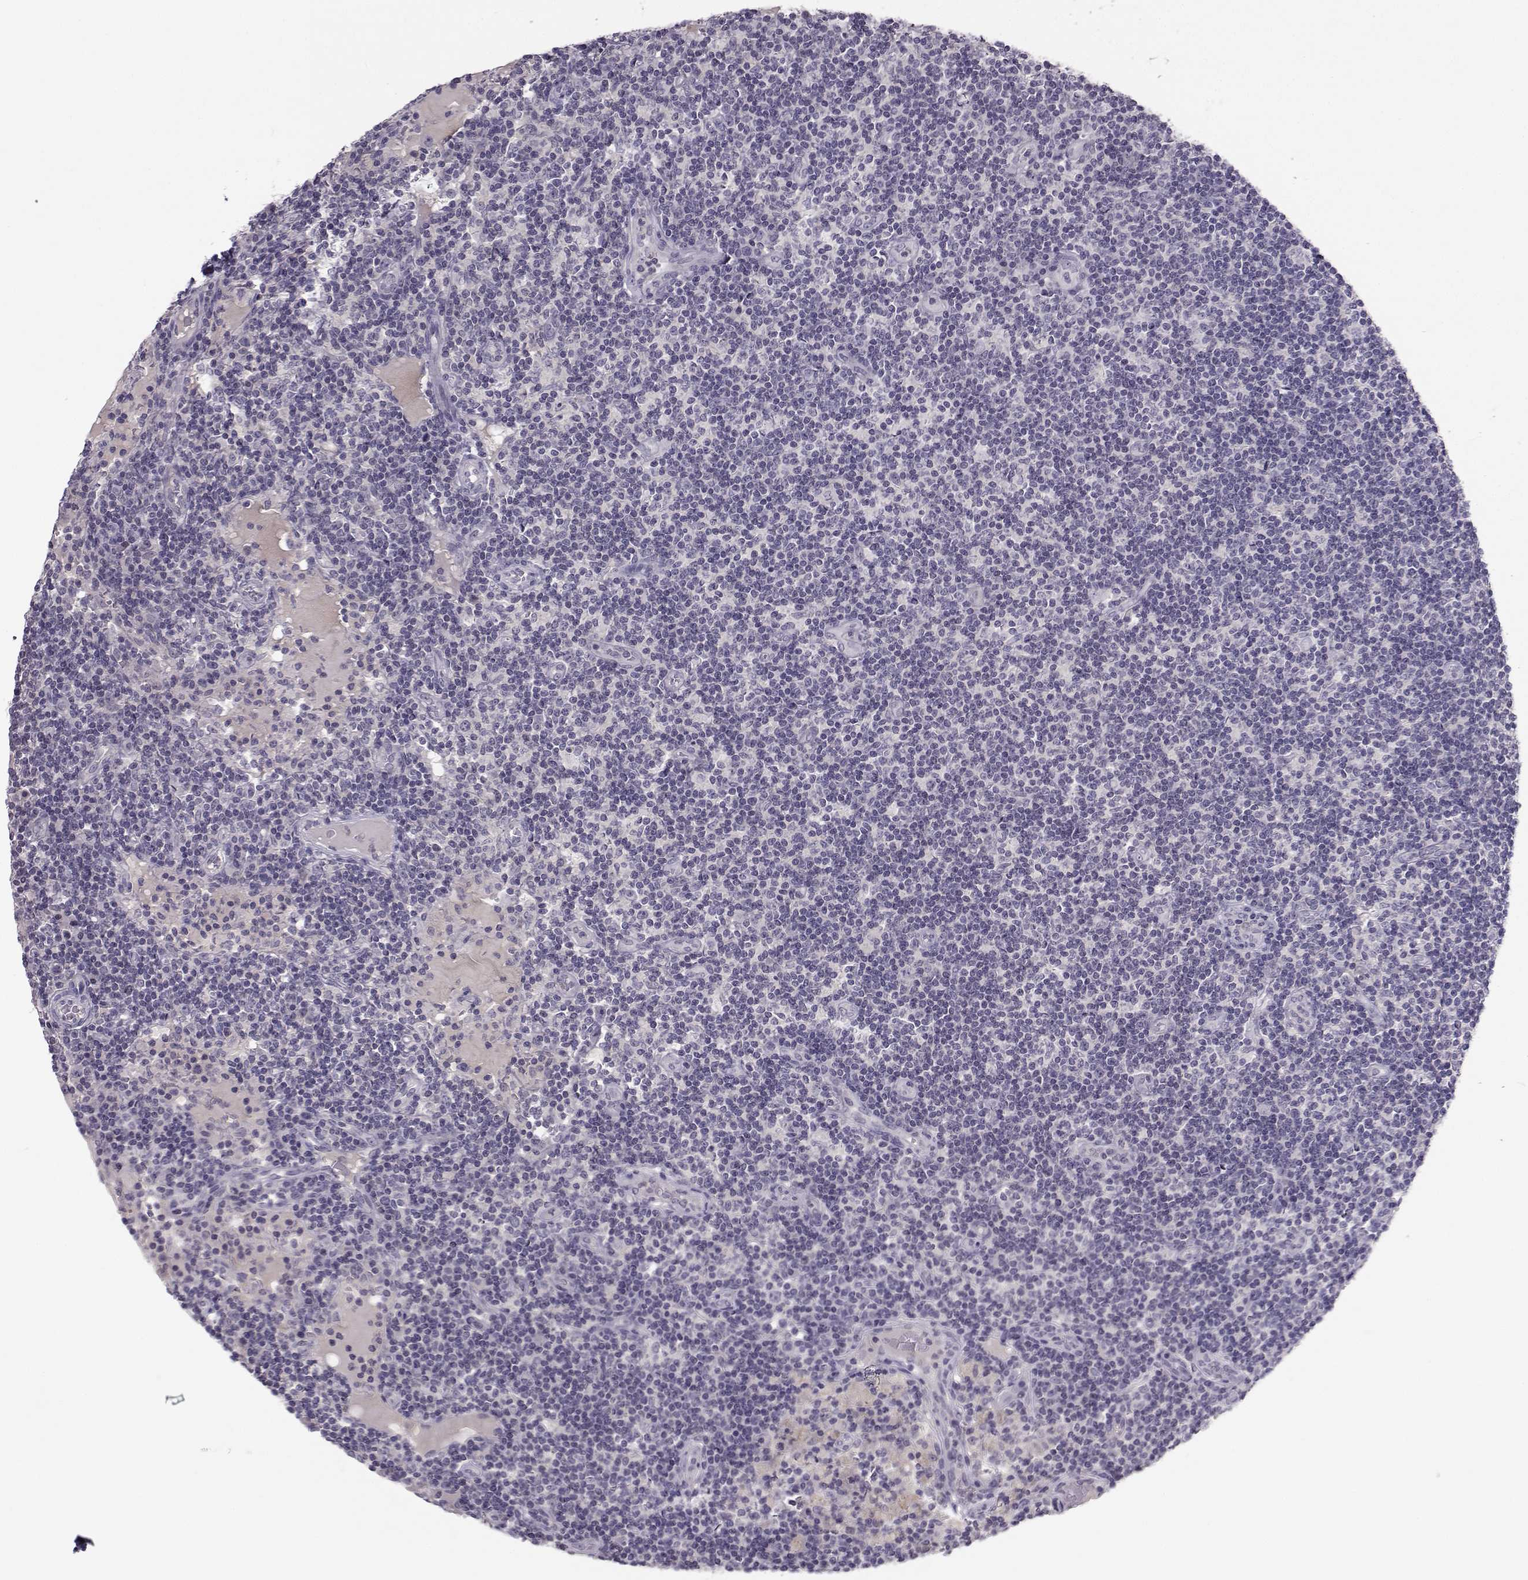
{"staining": {"intensity": "negative", "quantity": "none", "location": "none"}, "tissue": "lymph node", "cell_type": "Germinal center cells", "image_type": "normal", "snomed": [{"axis": "morphology", "description": "Normal tissue, NOS"}, {"axis": "topography", "description": "Lymph node"}], "caption": "An immunohistochemistry histopathology image of normal lymph node is shown. There is no staining in germinal center cells of lymph node.", "gene": "MROH7", "patient": {"sex": "female", "age": 72}}